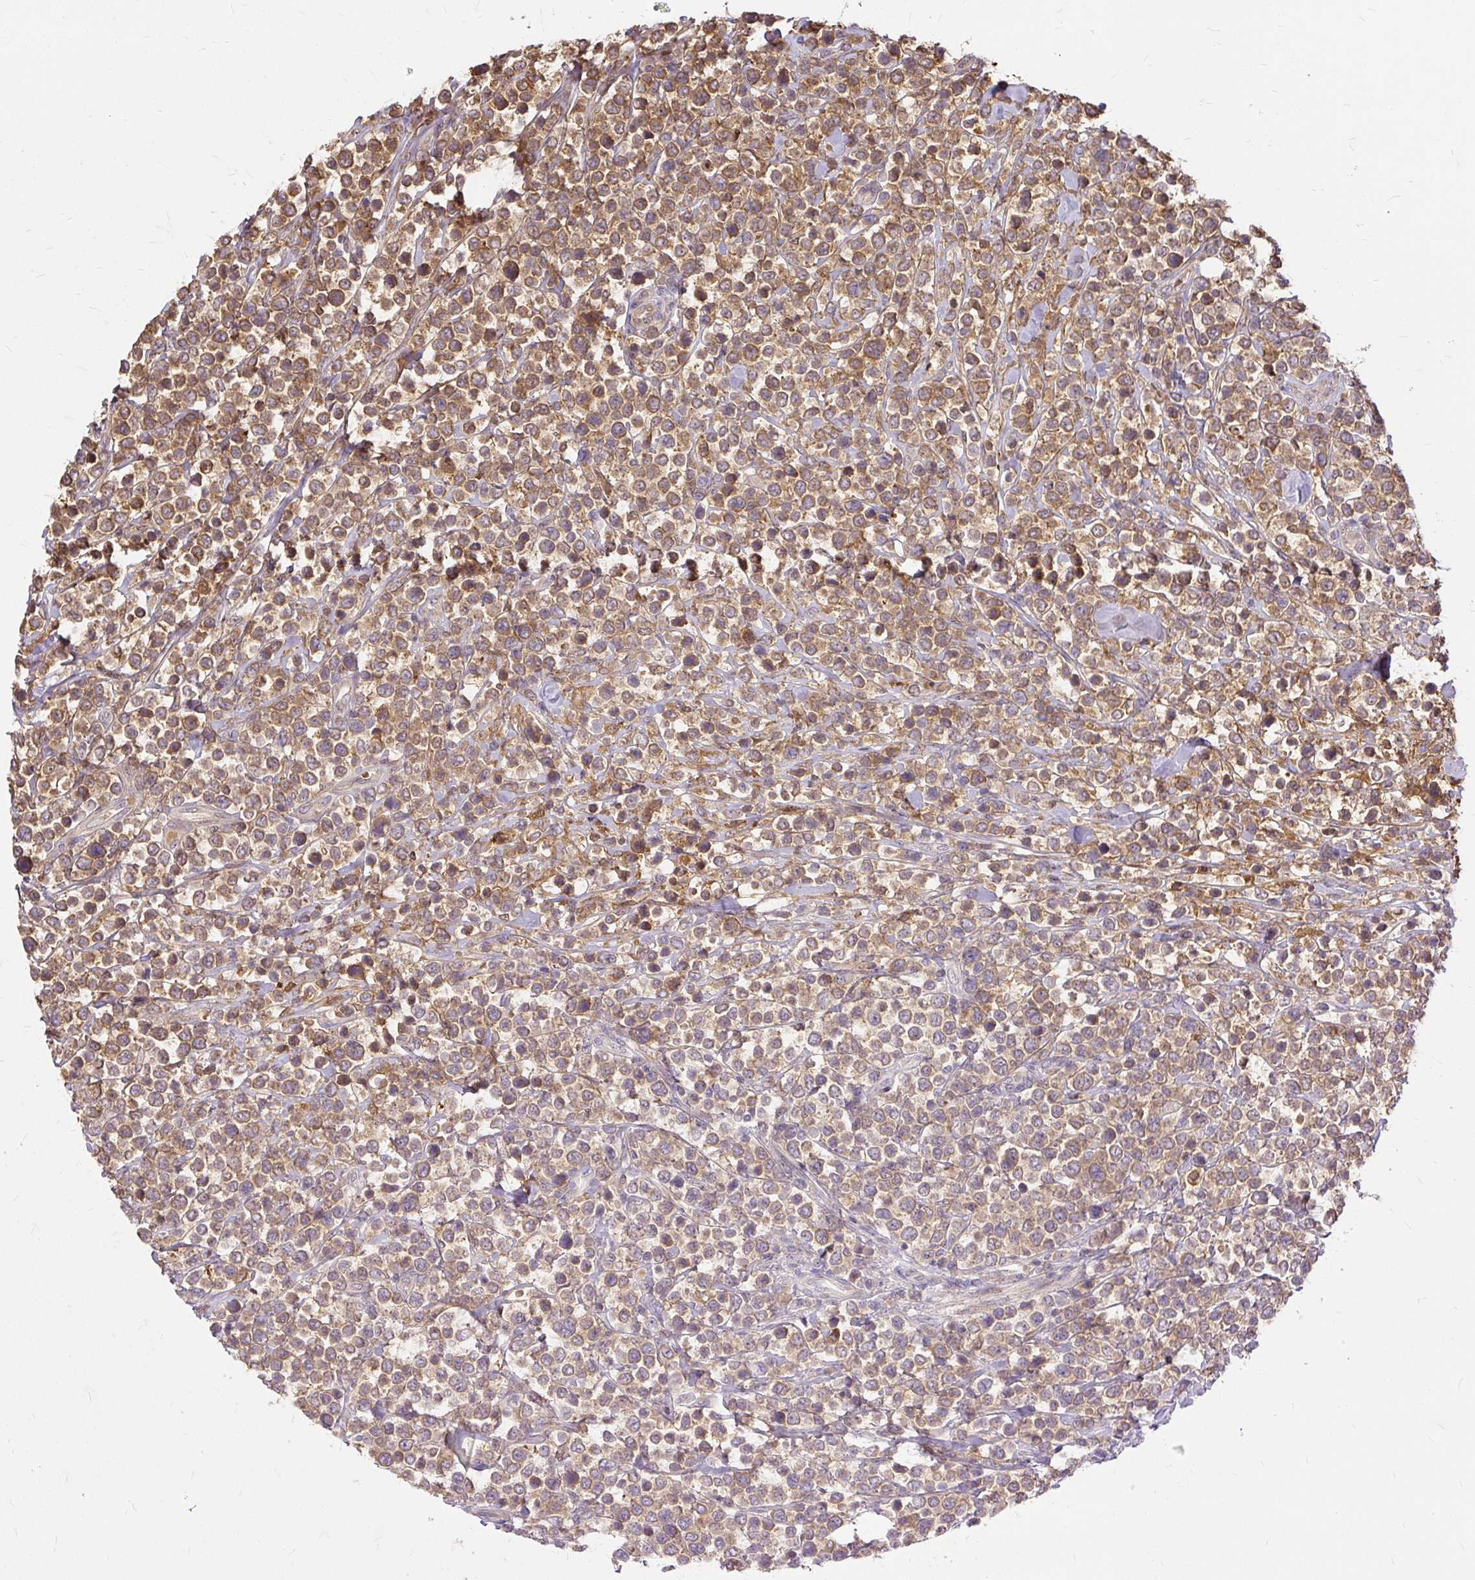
{"staining": {"intensity": "moderate", "quantity": "25%-75%", "location": "cytoplasmic/membranous"}, "tissue": "lymphoma", "cell_type": "Tumor cells", "image_type": "cancer", "snomed": [{"axis": "morphology", "description": "Malignant lymphoma, non-Hodgkin's type, Low grade"}, {"axis": "topography", "description": "Lymph node"}], "caption": "Malignant lymphoma, non-Hodgkin's type (low-grade) tissue shows moderate cytoplasmic/membranous expression in about 25%-75% of tumor cells, visualized by immunohistochemistry.", "gene": "AP5S1", "patient": {"sex": "male", "age": 60}}